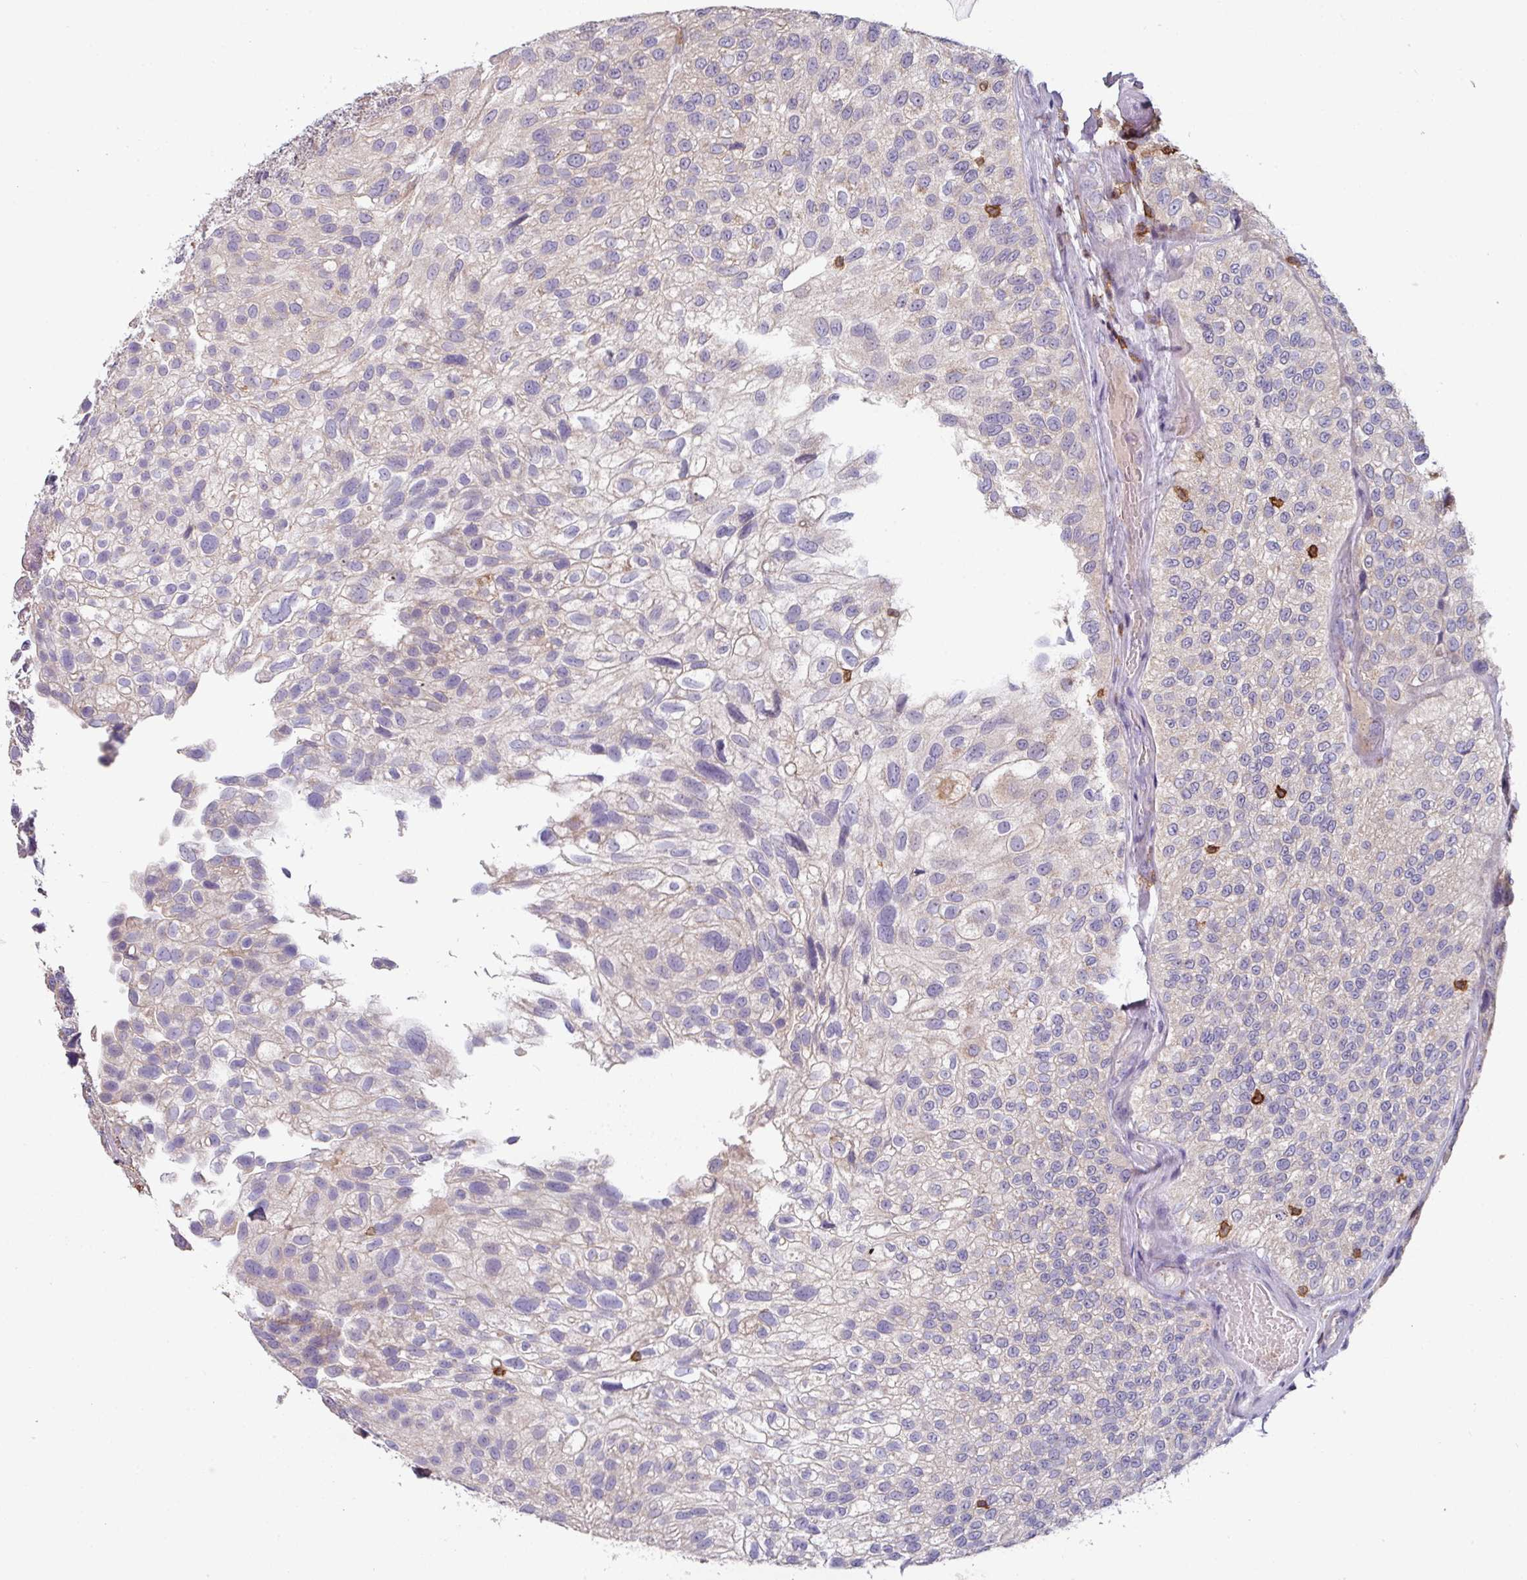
{"staining": {"intensity": "negative", "quantity": "none", "location": "none"}, "tissue": "urothelial cancer", "cell_type": "Tumor cells", "image_type": "cancer", "snomed": [{"axis": "morphology", "description": "Urothelial carcinoma, NOS"}, {"axis": "topography", "description": "Urinary bladder"}], "caption": "The photomicrograph shows no staining of tumor cells in transitional cell carcinoma.", "gene": "CD3G", "patient": {"sex": "male", "age": 87}}